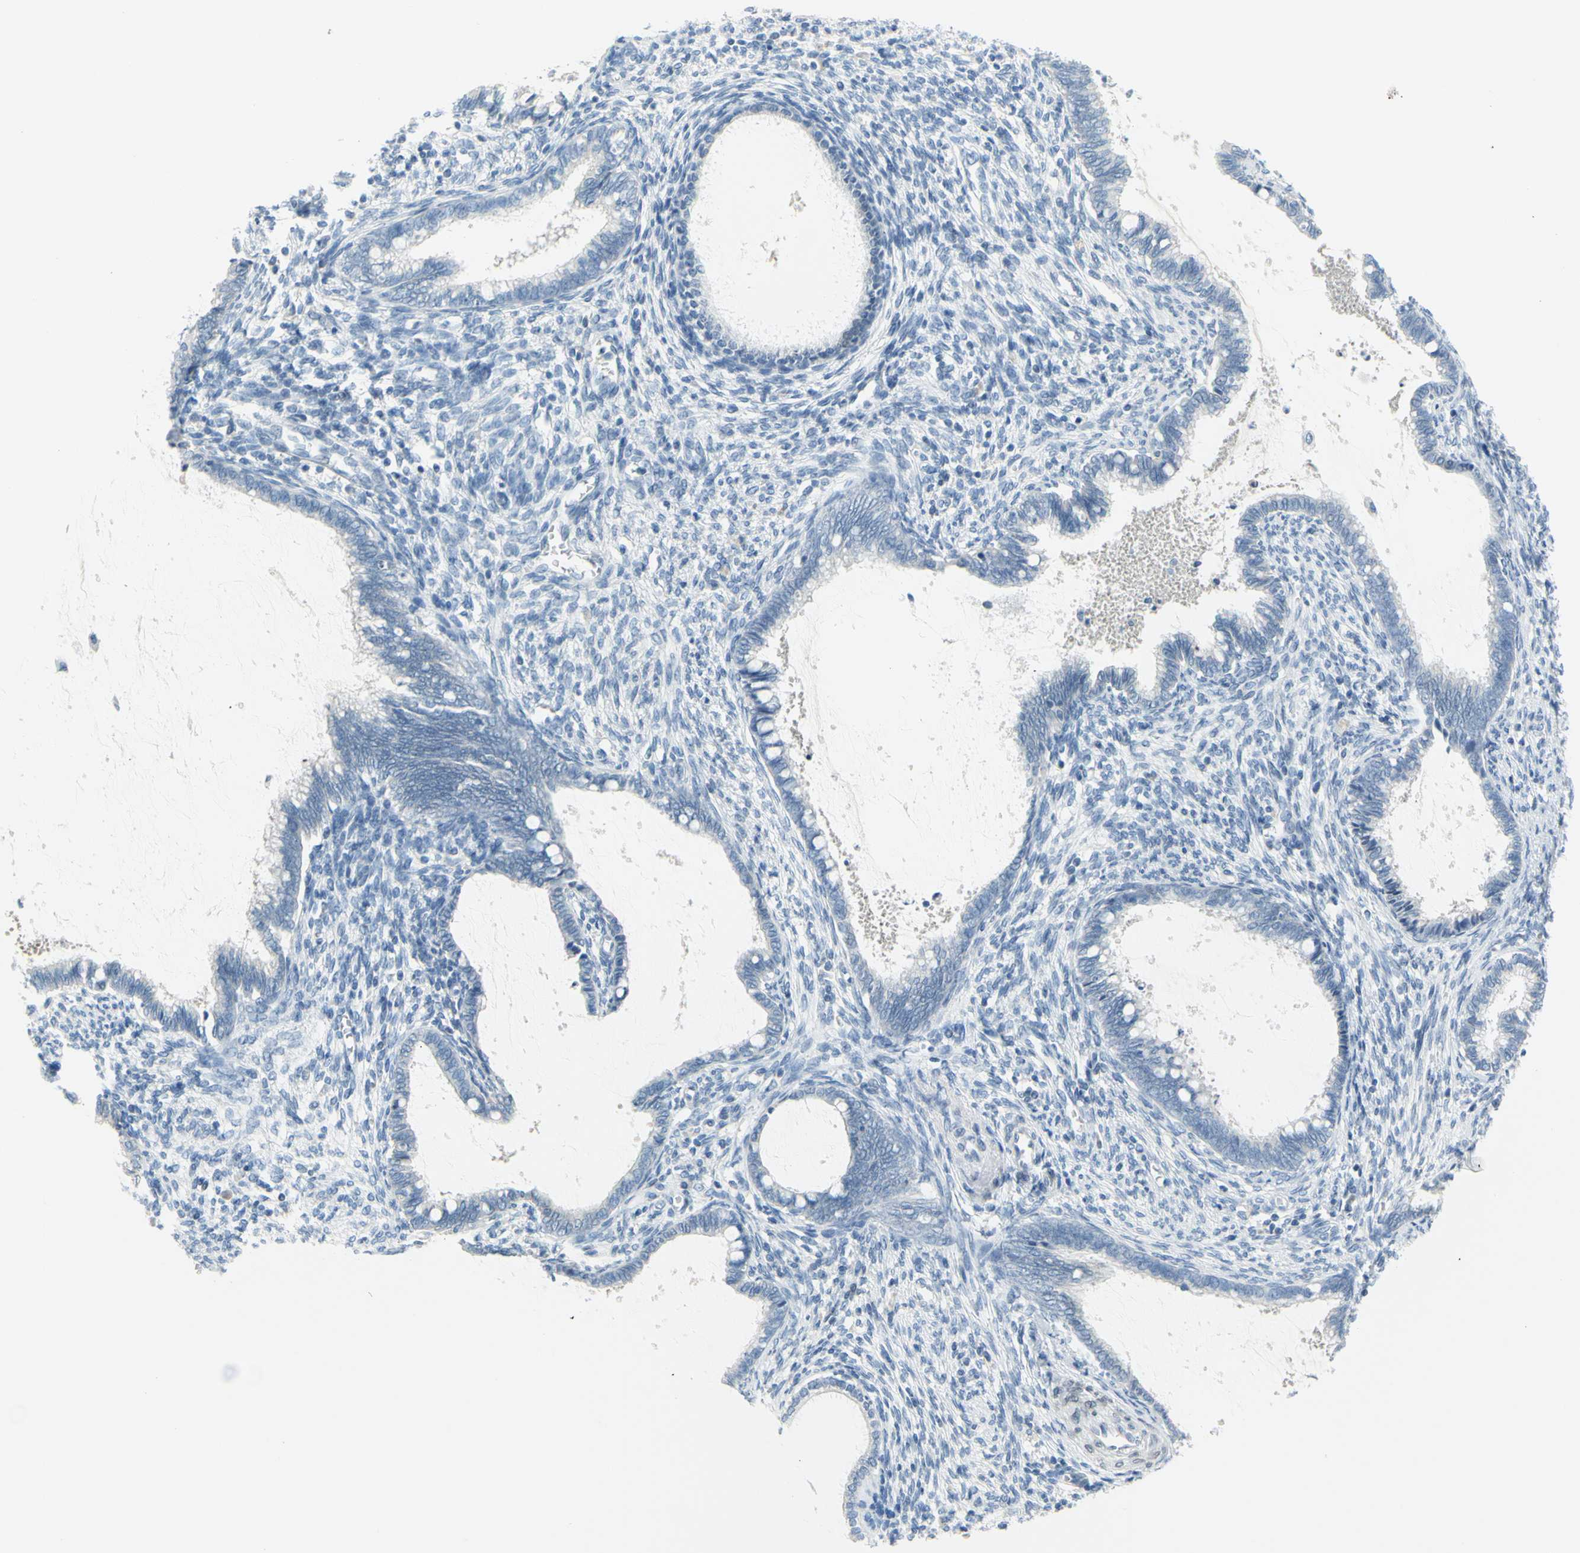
{"staining": {"intensity": "negative", "quantity": "none", "location": "none"}, "tissue": "cervical cancer", "cell_type": "Tumor cells", "image_type": "cancer", "snomed": [{"axis": "morphology", "description": "Adenocarcinoma, NOS"}, {"axis": "topography", "description": "Cervix"}], "caption": "This photomicrograph is of cervical cancer stained with immunohistochemistry to label a protein in brown with the nuclei are counter-stained blue. There is no staining in tumor cells.", "gene": "DCT", "patient": {"sex": "female", "age": 44}}